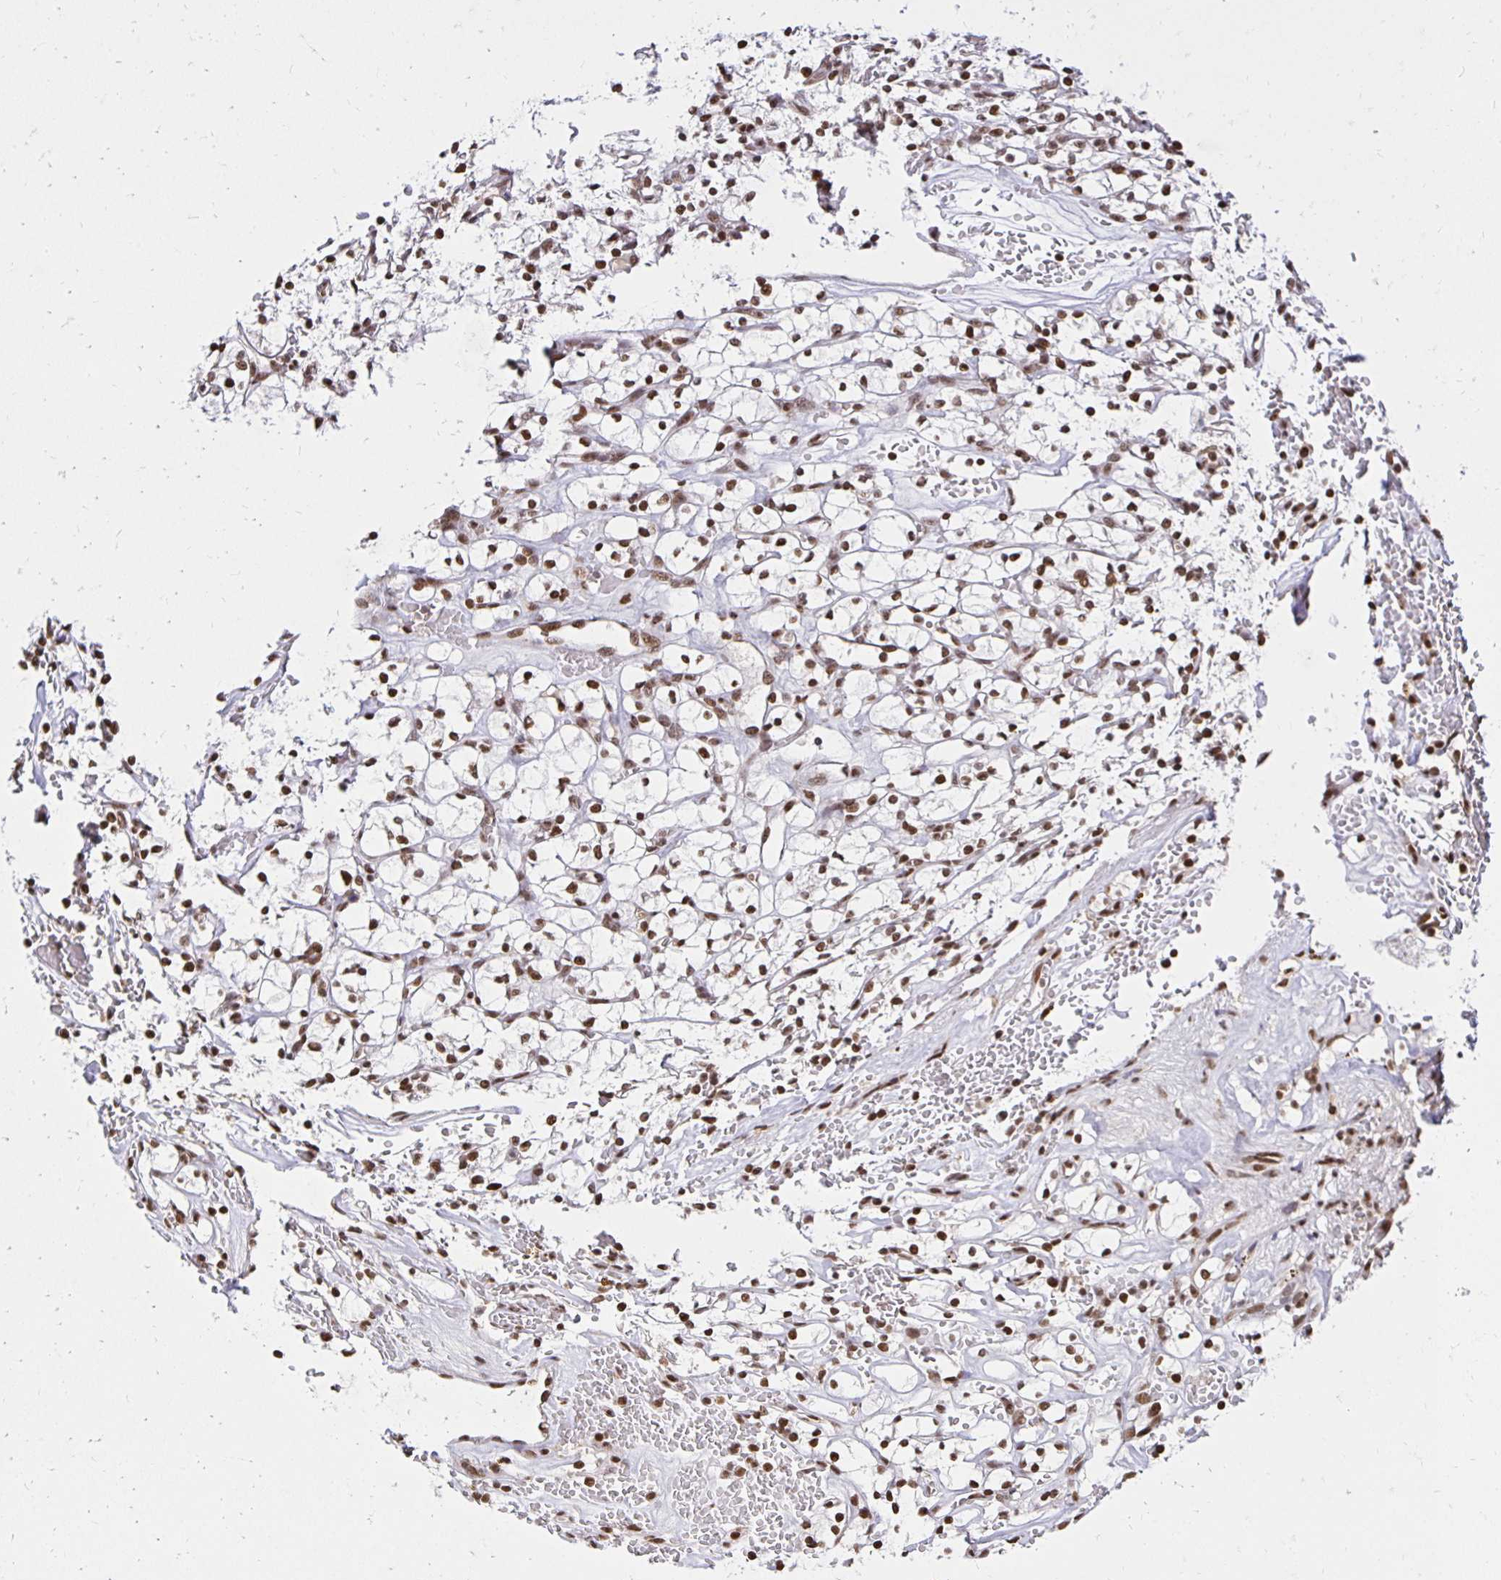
{"staining": {"intensity": "moderate", "quantity": ">75%", "location": "nuclear"}, "tissue": "renal cancer", "cell_type": "Tumor cells", "image_type": "cancer", "snomed": [{"axis": "morphology", "description": "Adenocarcinoma, NOS"}, {"axis": "topography", "description": "Kidney"}], "caption": "Immunohistochemical staining of human renal cancer exhibits moderate nuclear protein positivity in about >75% of tumor cells. (Stains: DAB (3,3'-diaminobenzidine) in brown, nuclei in blue, Microscopy: brightfield microscopy at high magnification).", "gene": "ZNF579", "patient": {"sex": "female", "age": 64}}